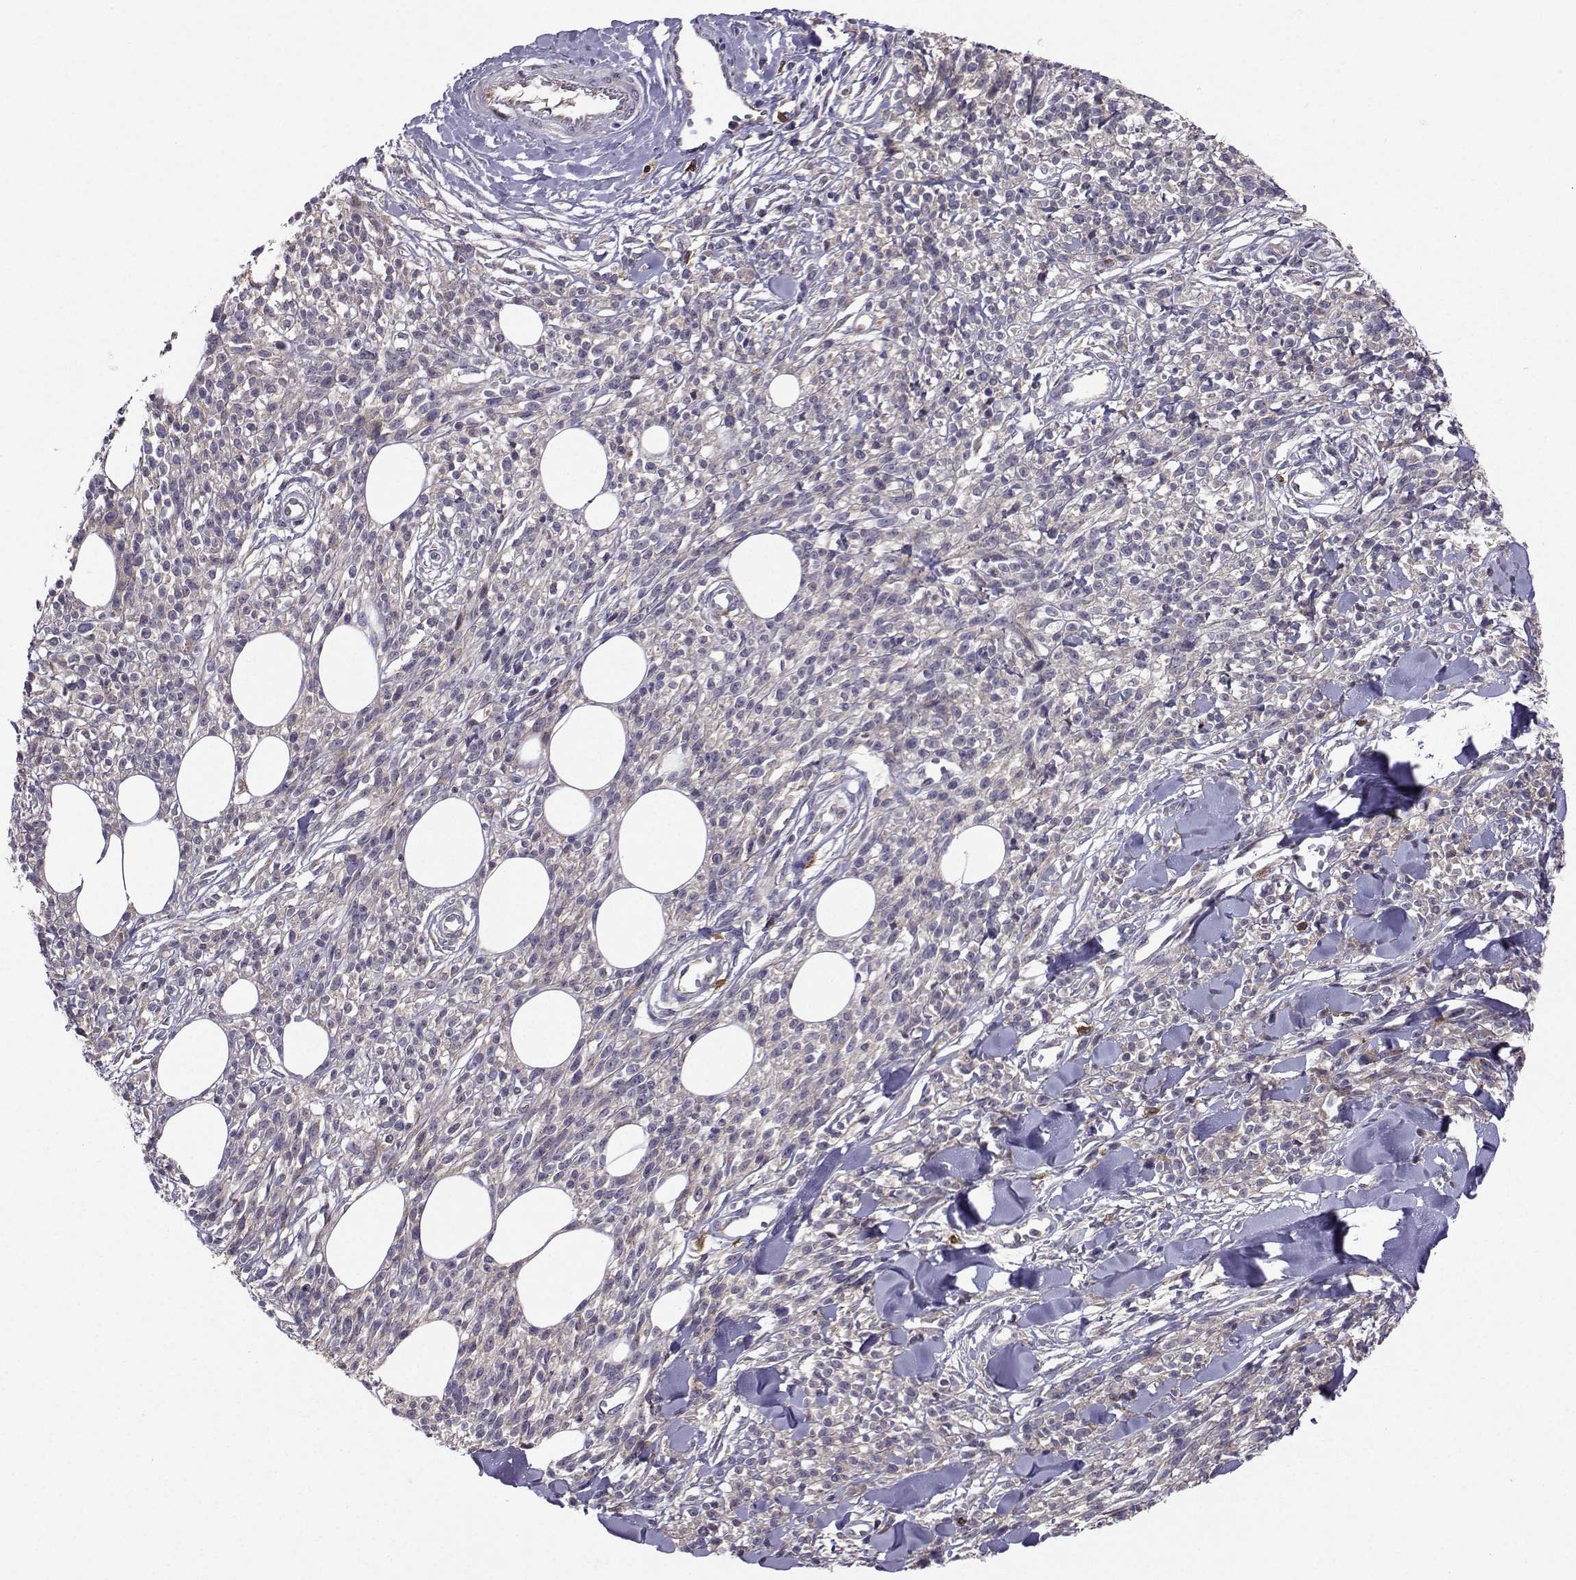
{"staining": {"intensity": "negative", "quantity": "none", "location": "none"}, "tissue": "melanoma", "cell_type": "Tumor cells", "image_type": "cancer", "snomed": [{"axis": "morphology", "description": "Malignant melanoma, NOS"}, {"axis": "topography", "description": "Skin"}, {"axis": "topography", "description": "Skin of trunk"}], "caption": "Immunohistochemical staining of melanoma shows no significant expression in tumor cells.", "gene": "STXBP5", "patient": {"sex": "male", "age": 74}}